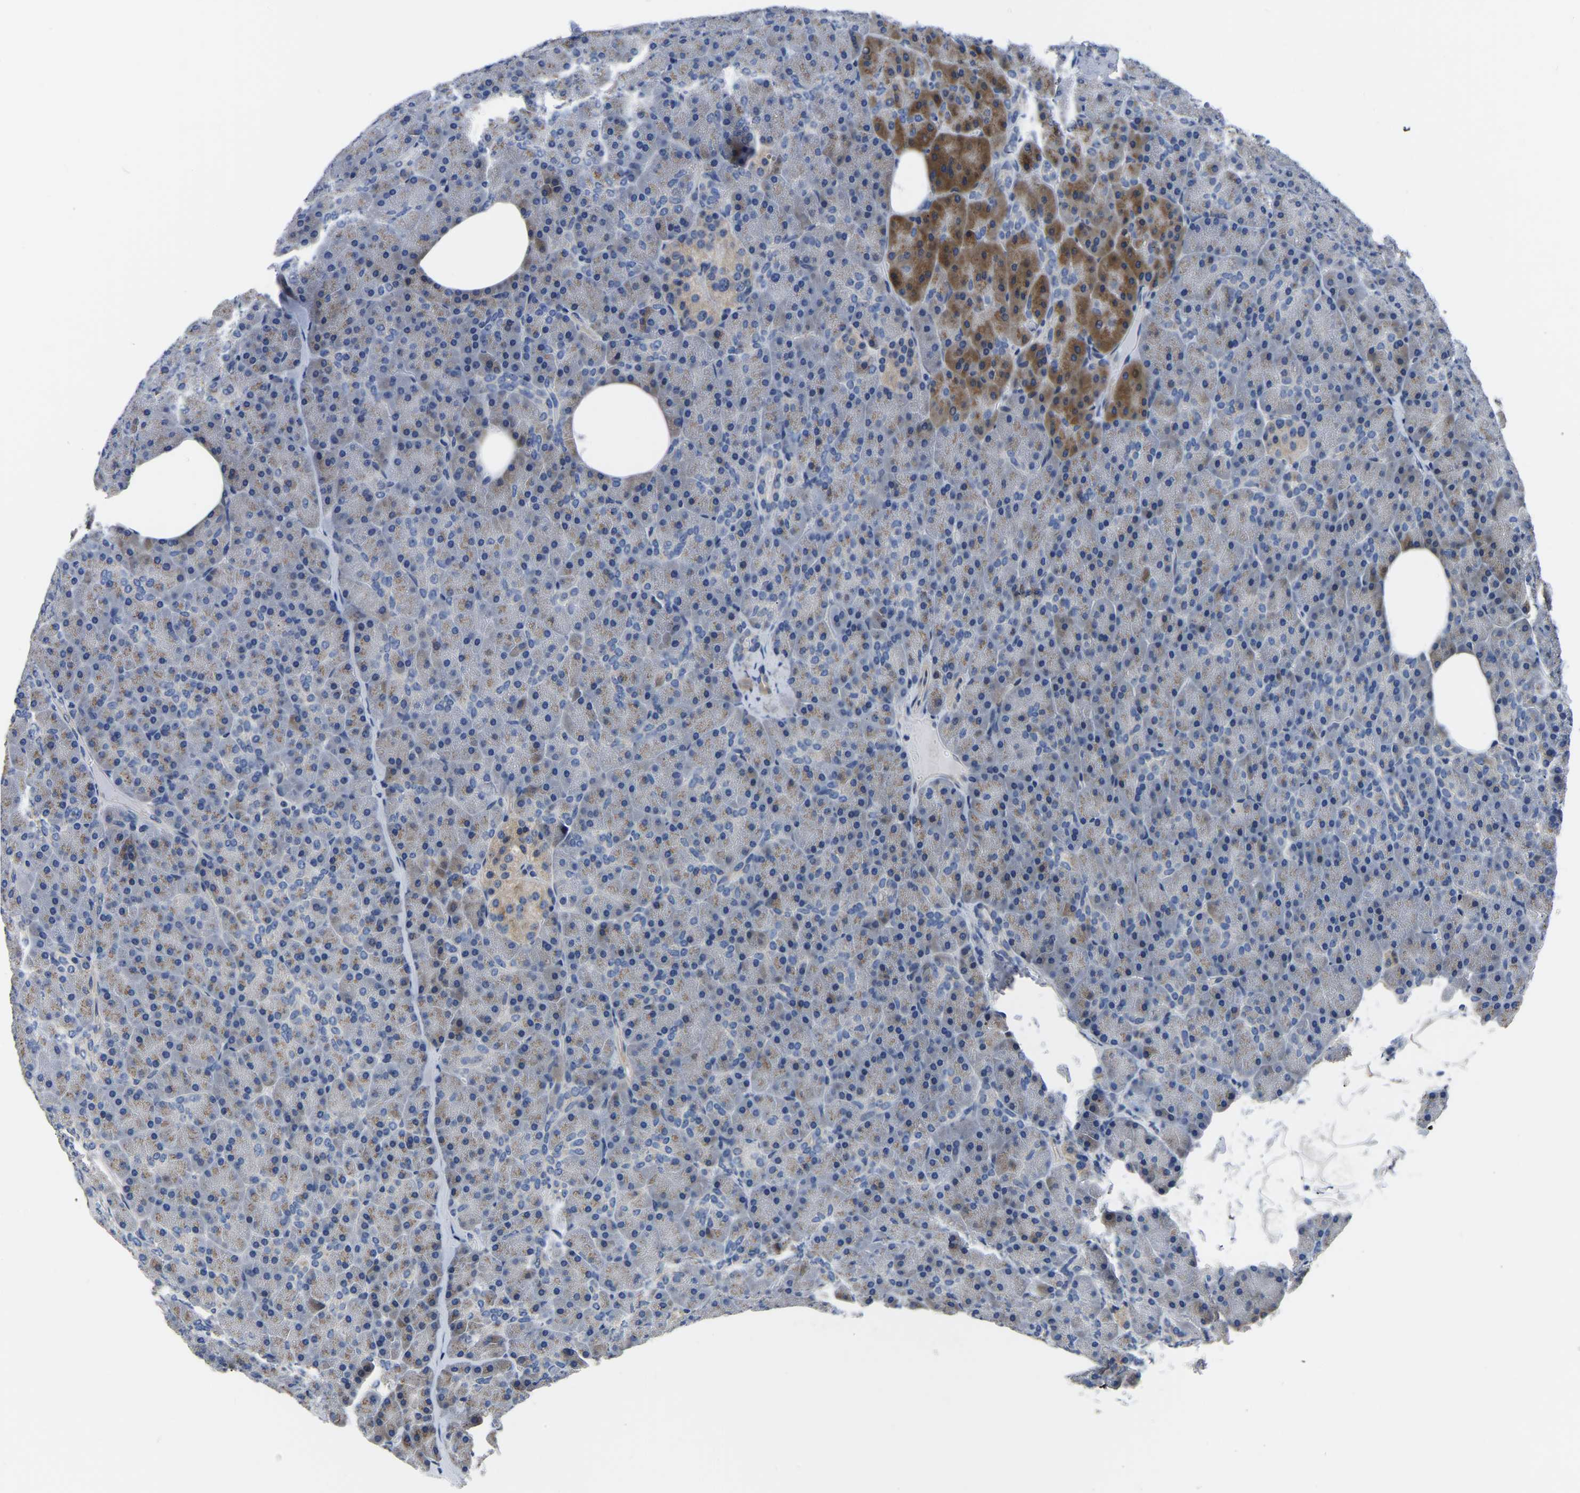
{"staining": {"intensity": "moderate", "quantity": "<25%", "location": "cytoplasmic/membranous"}, "tissue": "pancreas", "cell_type": "Exocrine glandular cells", "image_type": "normal", "snomed": [{"axis": "morphology", "description": "Normal tissue, NOS"}, {"axis": "topography", "description": "Pancreas"}], "caption": "Normal pancreas demonstrates moderate cytoplasmic/membranous positivity in approximately <25% of exocrine glandular cells.", "gene": "PDLIM7", "patient": {"sex": "female", "age": 35}}